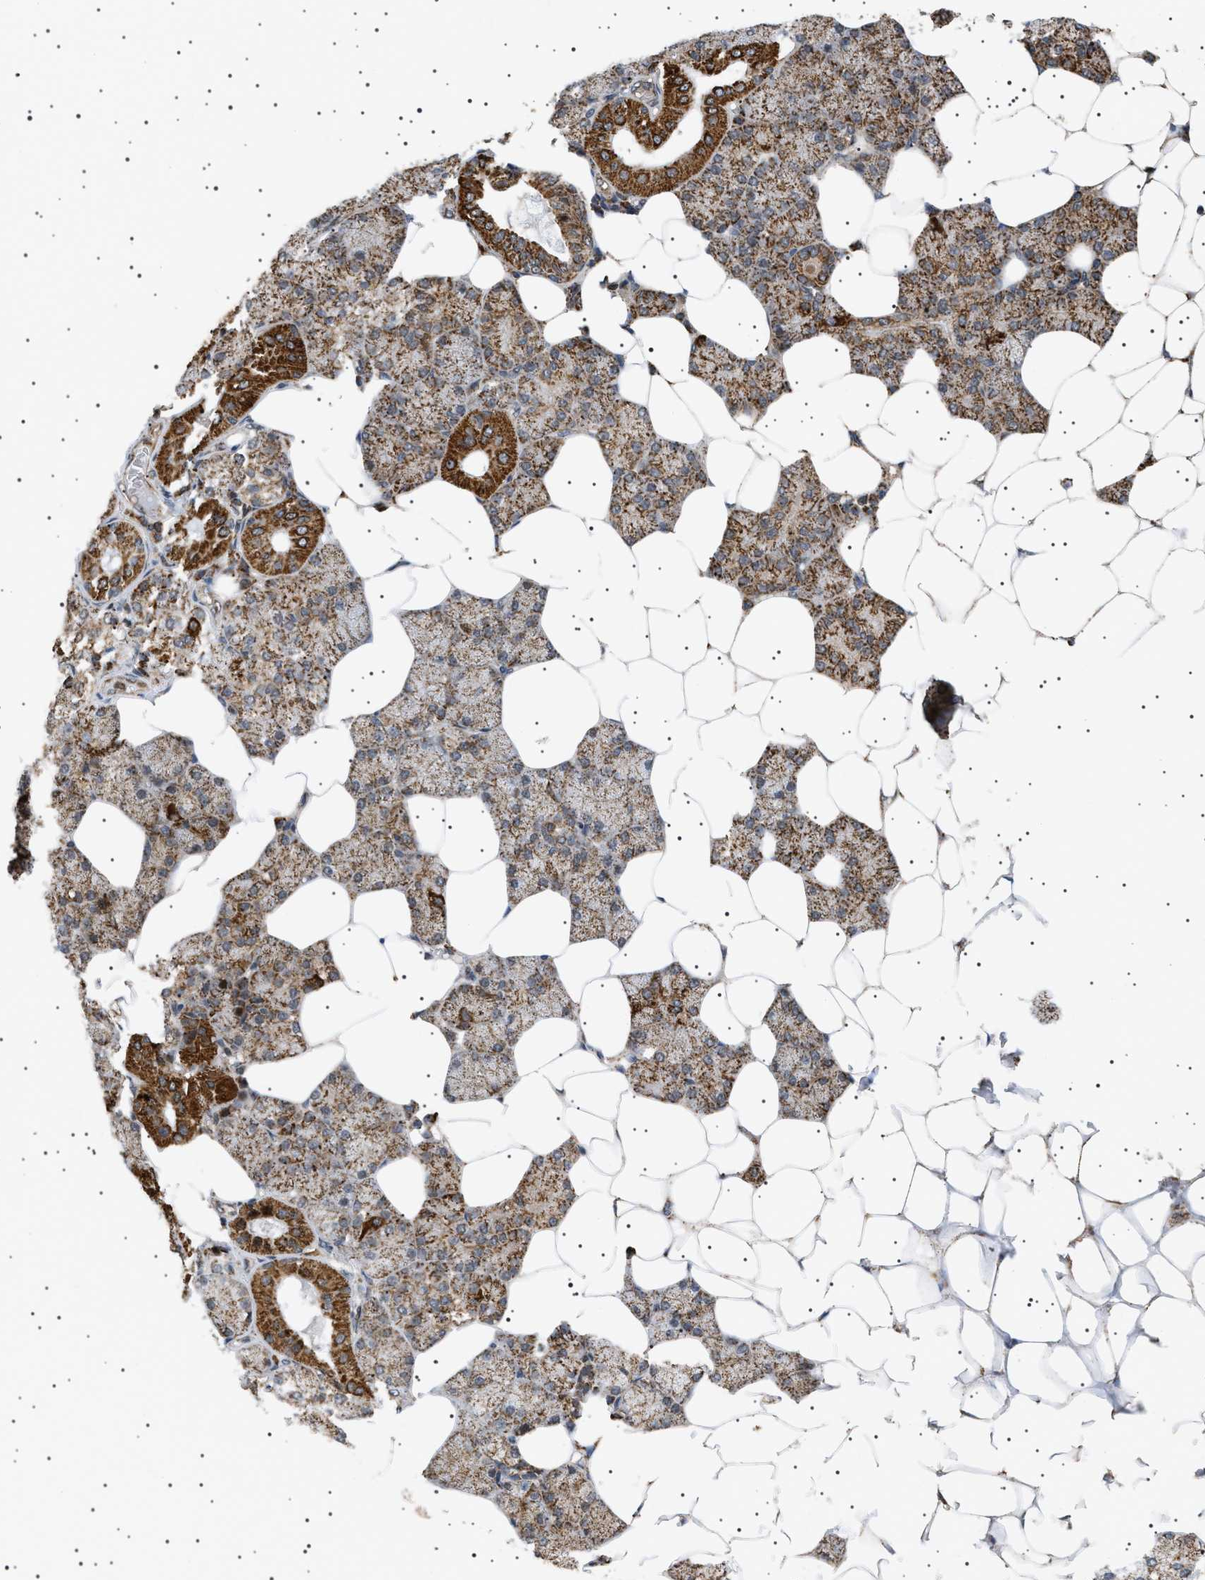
{"staining": {"intensity": "strong", "quantity": ">75%", "location": "cytoplasmic/membranous,nuclear"}, "tissue": "salivary gland", "cell_type": "Glandular cells", "image_type": "normal", "snomed": [{"axis": "morphology", "description": "Normal tissue, NOS"}, {"axis": "topography", "description": "Salivary gland"}], "caption": "Strong cytoplasmic/membranous,nuclear staining for a protein is identified in approximately >75% of glandular cells of benign salivary gland using IHC.", "gene": "MELK", "patient": {"sex": "male", "age": 62}}